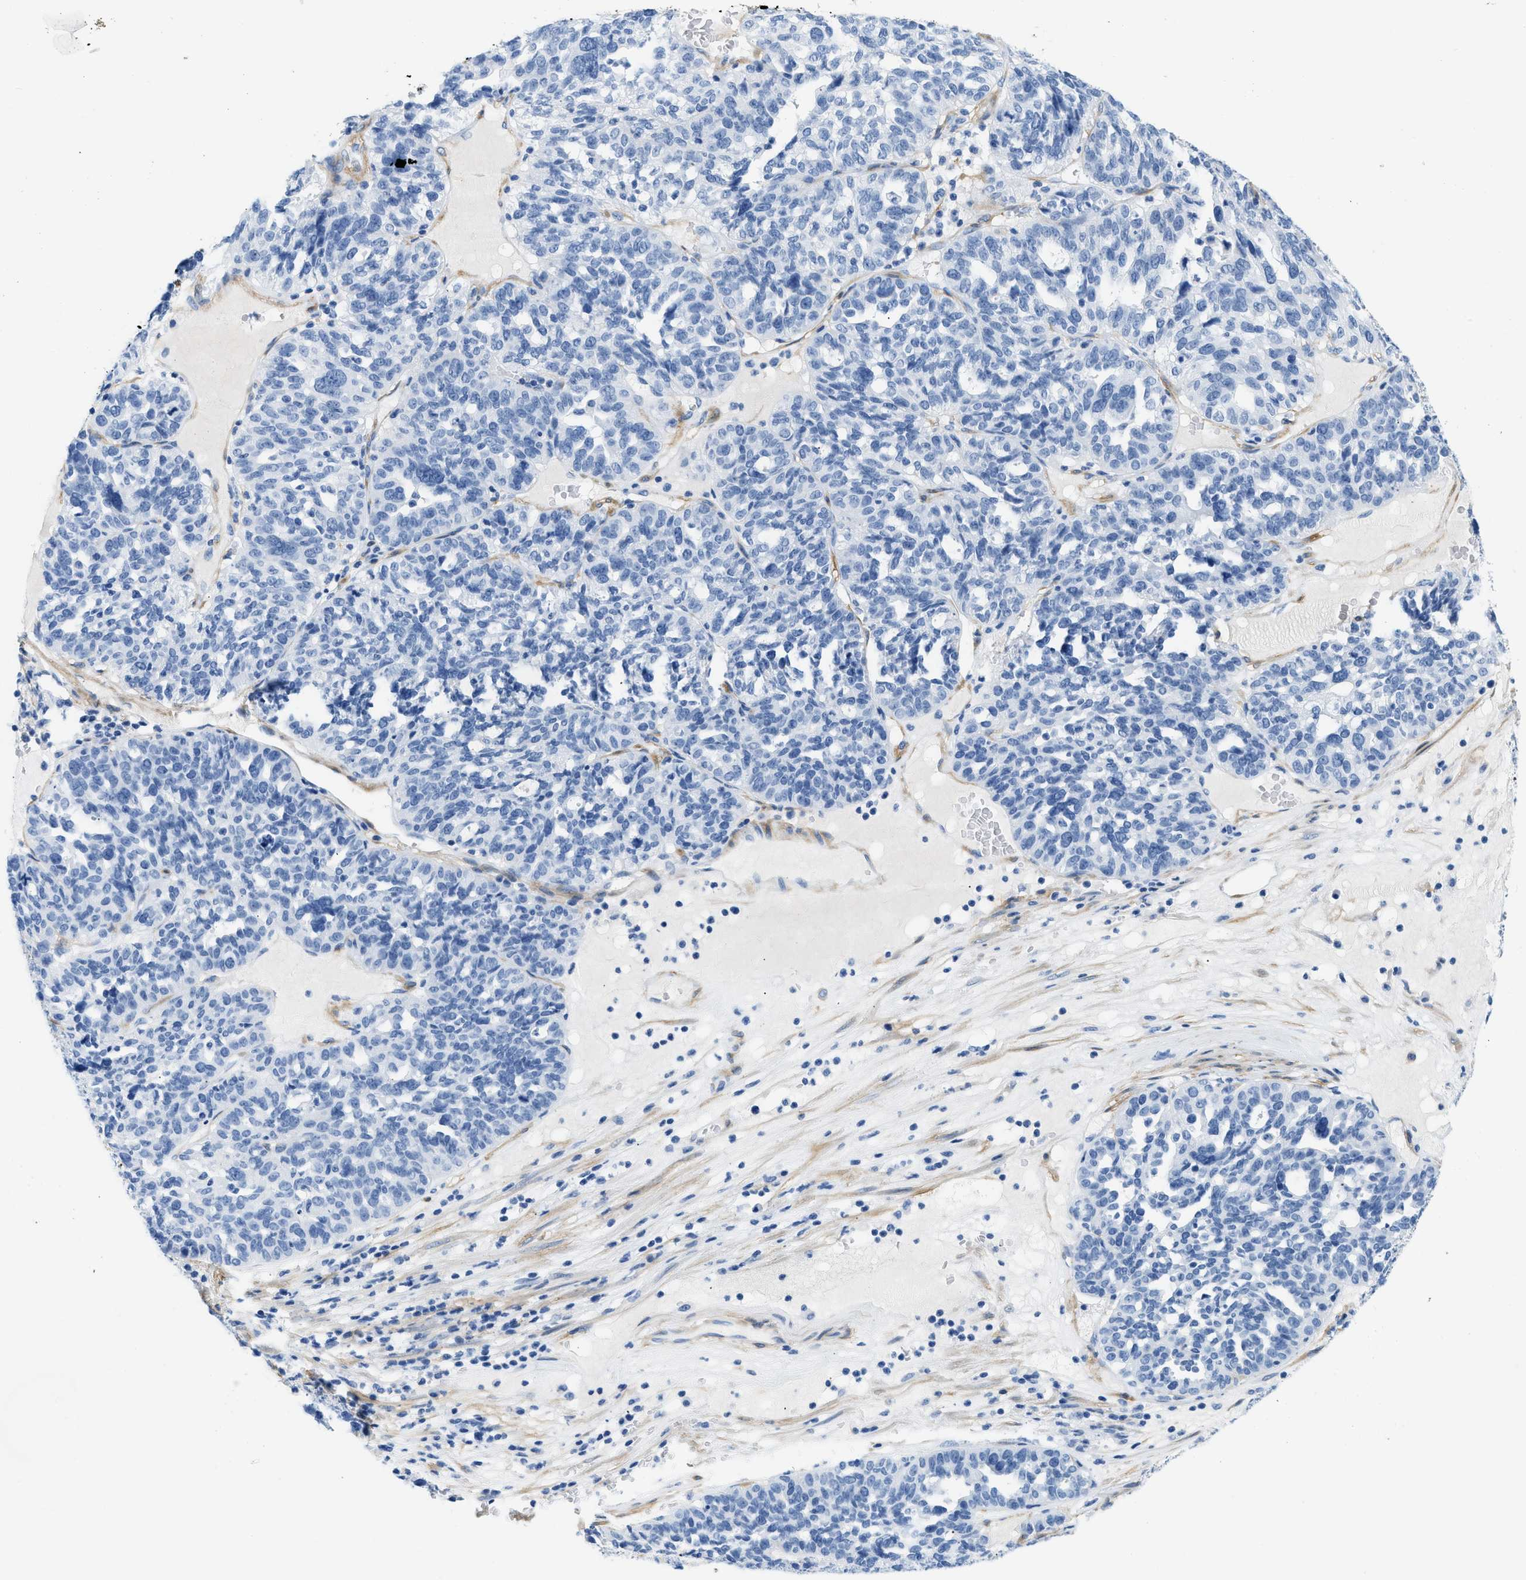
{"staining": {"intensity": "negative", "quantity": "none", "location": "none"}, "tissue": "ovarian cancer", "cell_type": "Tumor cells", "image_type": "cancer", "snomed": [{"axis": "morphology", "description": "Cystadenocarcinoma, serous, NOS"}, {"axis": "topography", "description": "Ovary"}], "caption": "Immunohistochemical staining of human serous cystadenocarcinoma (ovarian) exhibits no significant expression in tumor cells.", "gene": "PDGFRB", "patient": {"sex": "female", "age": 59}}